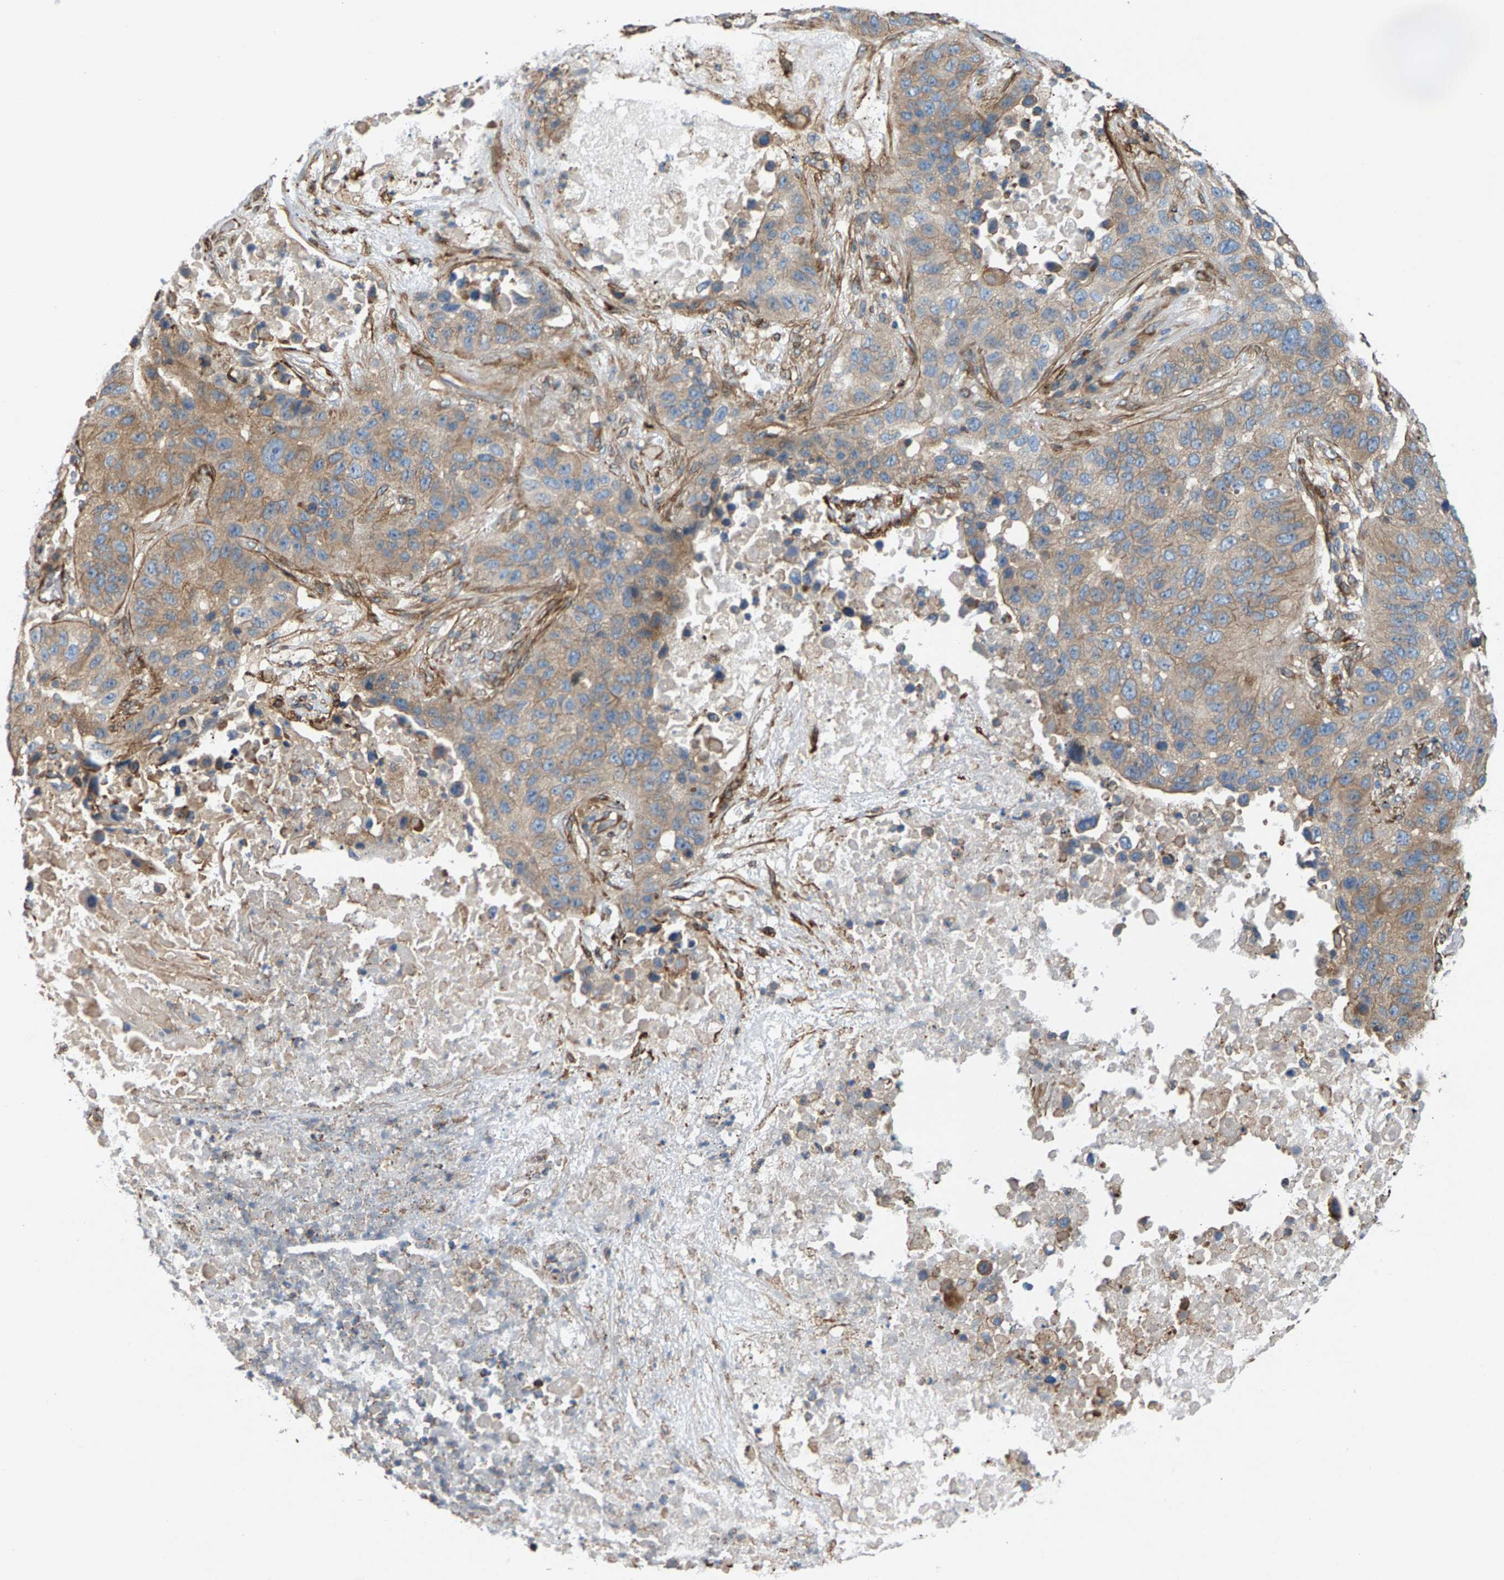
{"staining": {"intensity": "moderate", "quantity": ">75%", "location": "cytoplasmic/membranous"}, "tissue": "lung cancer", "cell_type": "Tumor cells", "image_type": "cancer", "snomed": [{"axis": "morphology", "description": "Squamous cell carcinoma, NOS"}, {"axis": "topography", "description": "Lung"}], "caption": "Immunohistochemical staining of squamous cell carcinoma (lung) displays moderate cytoplasmic/membranous protein positivity in approximately >75% of tumor cells.", "gene": "PDCL", "patient": {"sex": "male", "age": 57}}